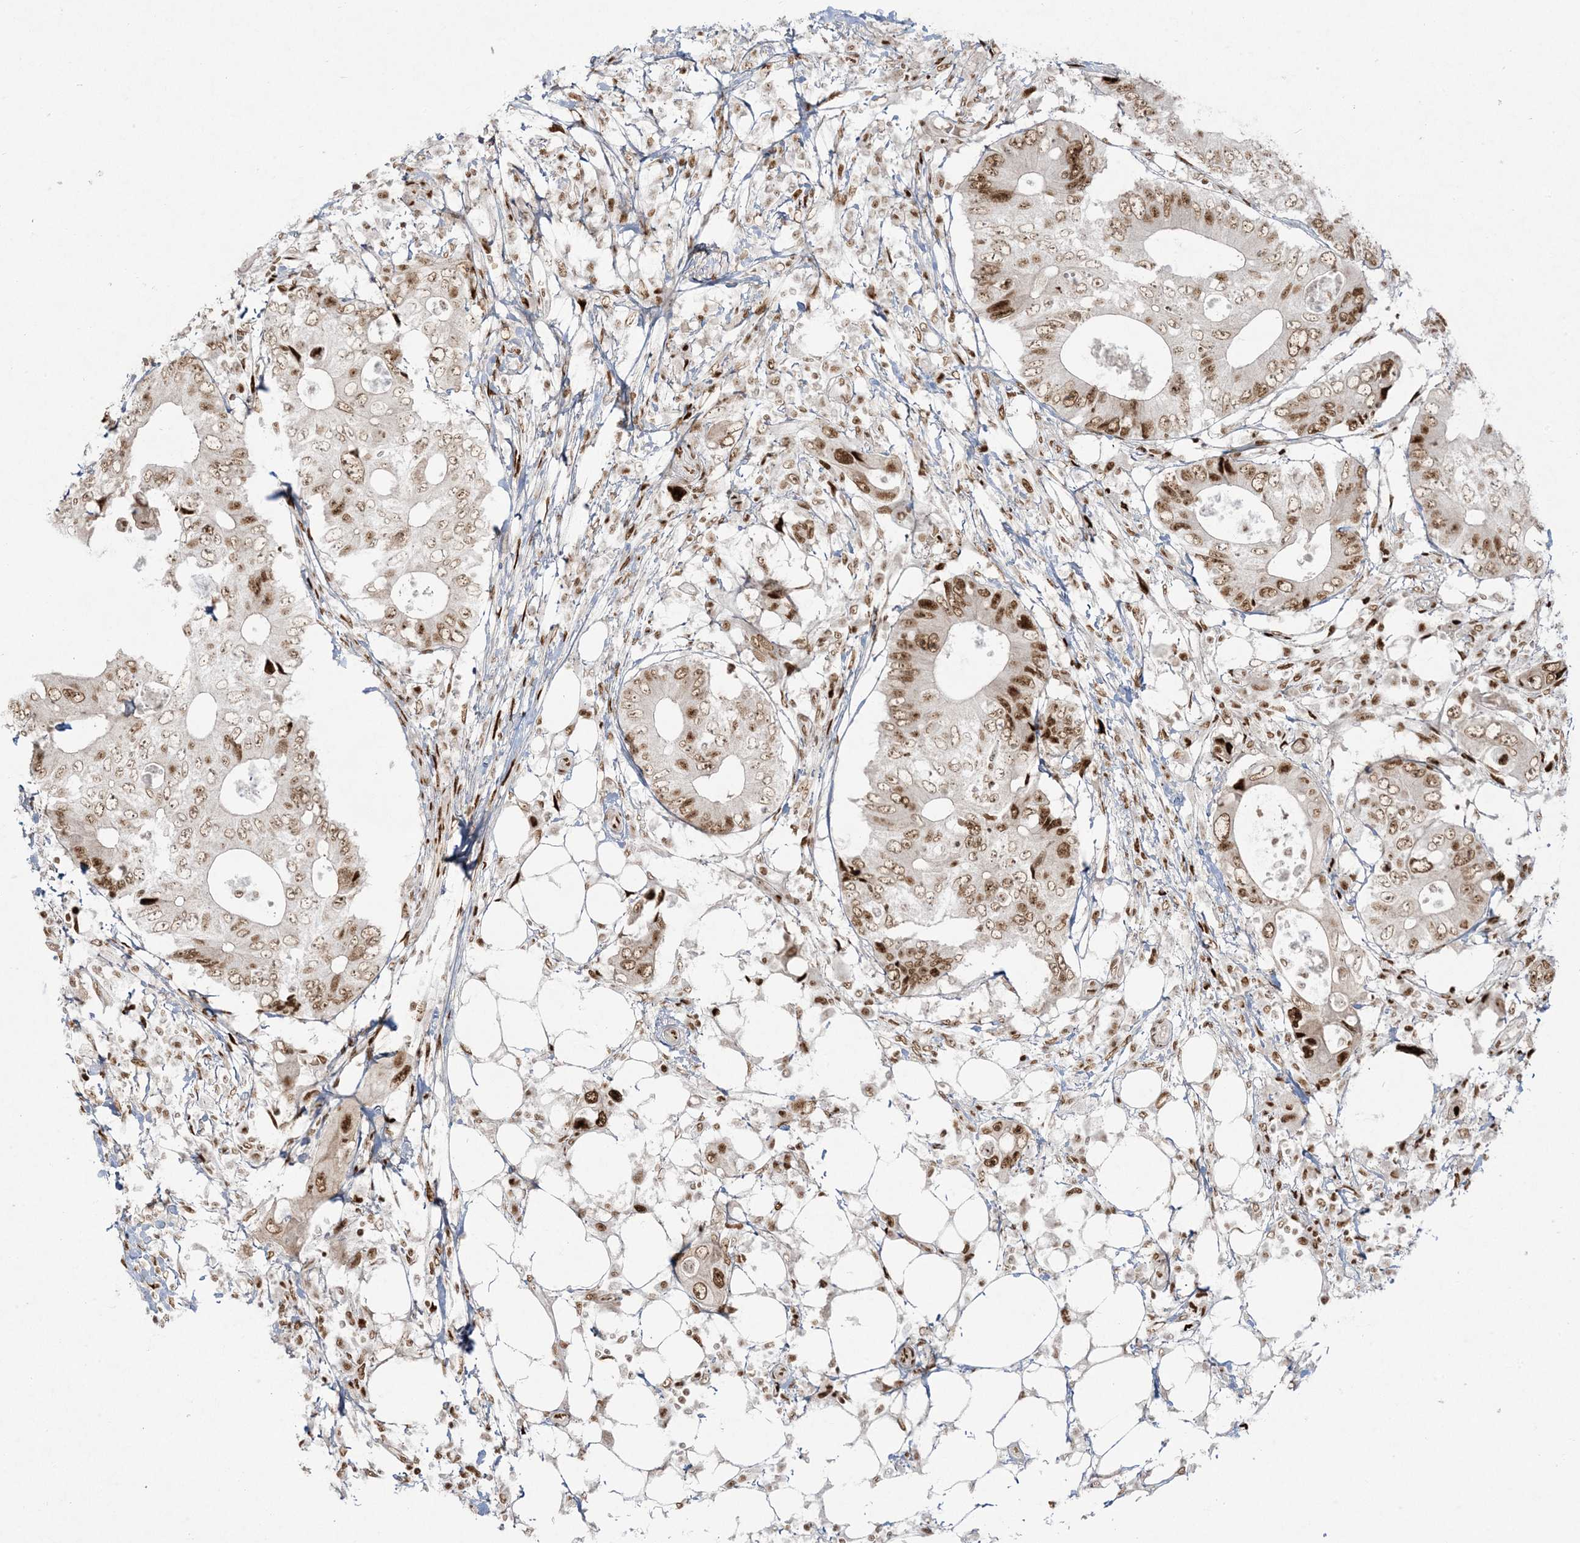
{"staining": {"intensity": "moderate", "quantity": ">75%", "location": "nuclear"}, "tissue": "colorectal cancer", "cell_type": "Tumor cells", "image_type": "cancer", "snomed": [{"axis": "morphology", "description": "Adenocarcinoma, NOS"}, {"axis": "topography", "description": "Colon"}], "caption": "Immunohistochemistry (IHC) of colorectal cancer (adenocarcinoma) displays medium levels of moderate nuclear positivity in about >75% of tumor cells.", "gene": "RBM10", "patient": {"sex": "male", "age": 71}}